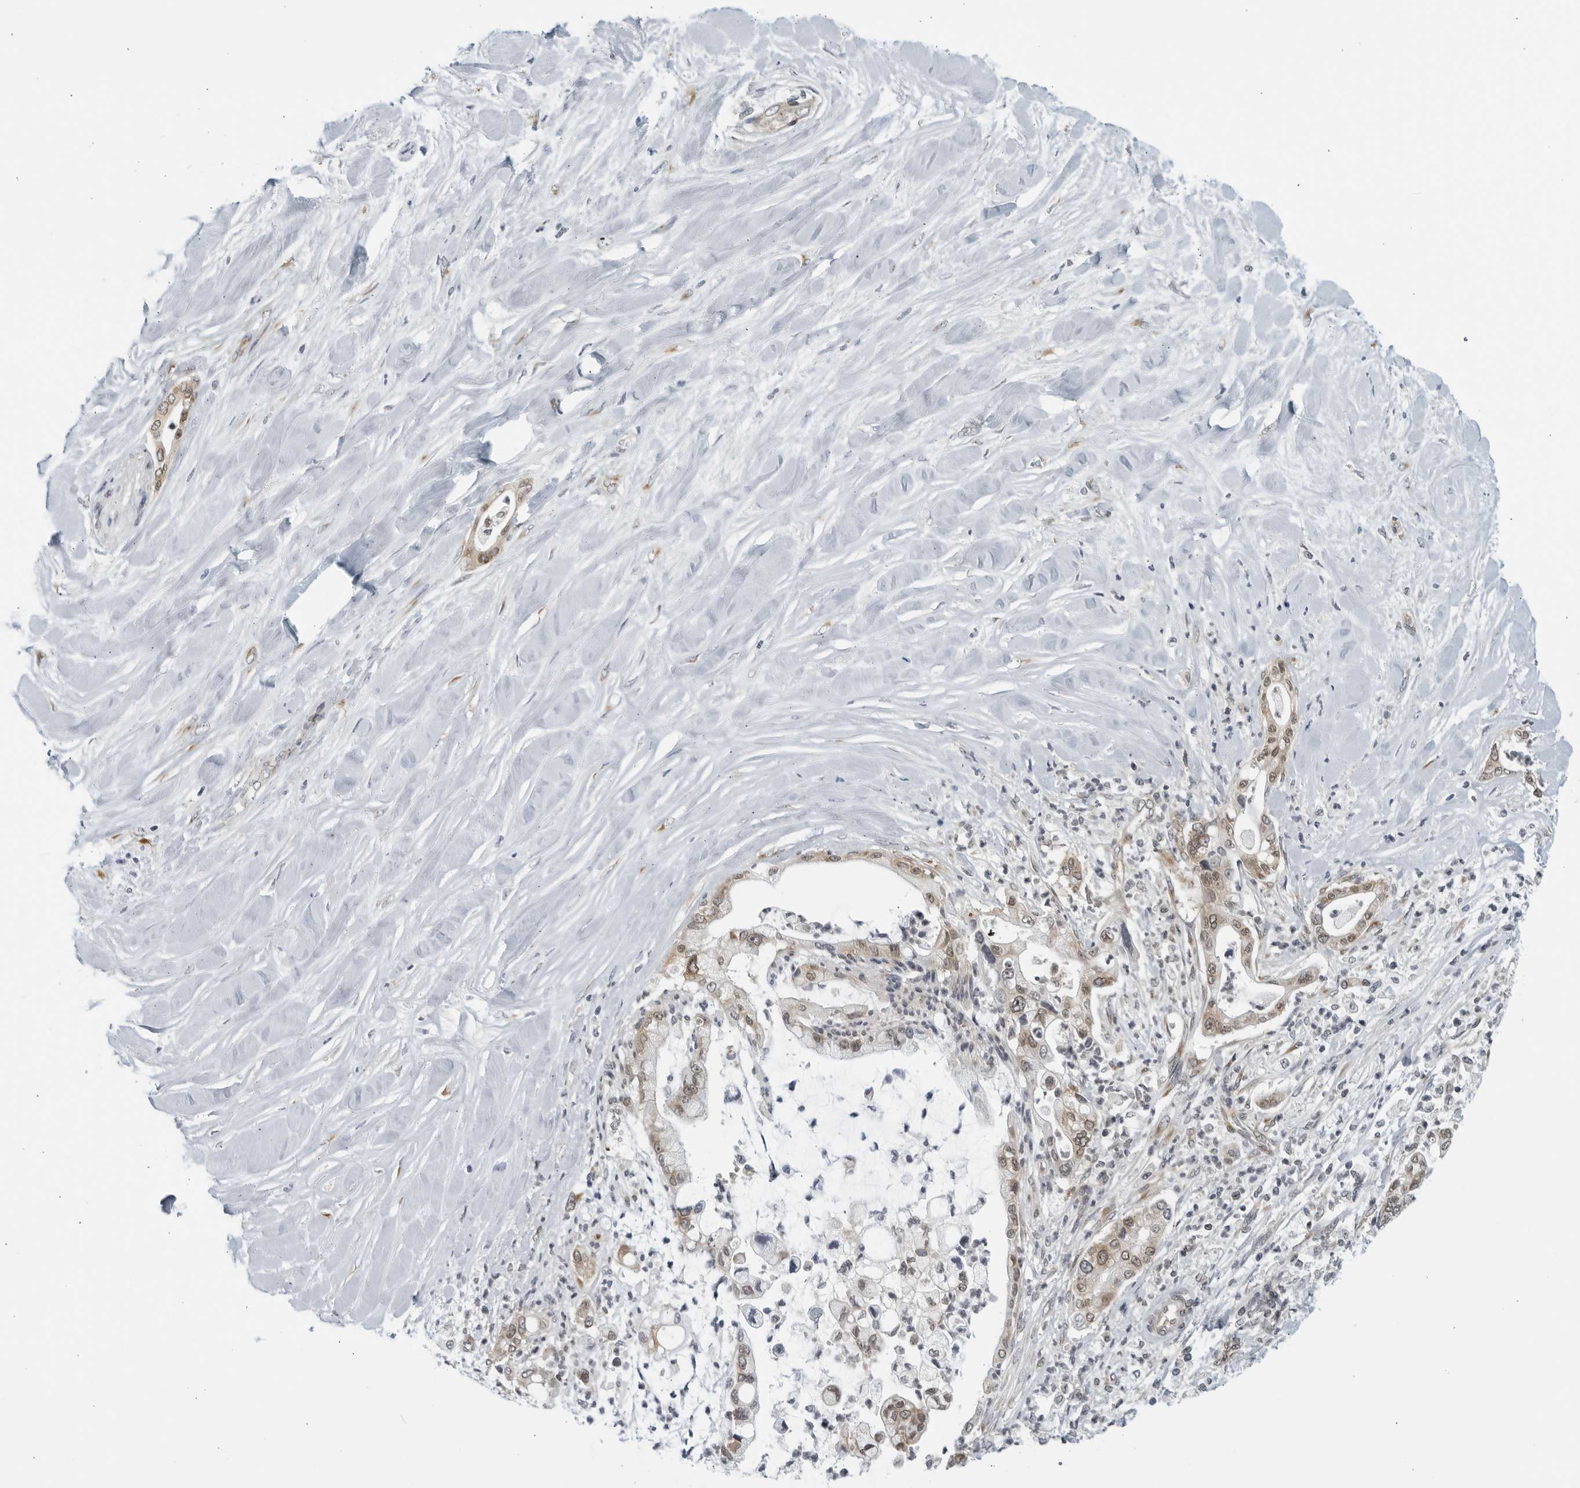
{"staining": {"intensity": "moderate", "quantity": ">75%", "location": "cytoplasmic/membranous,nuclear"}, "tissue": "liver cancer", "cell_type": "Tumor cells", "image_type": "cancer", "snomed": [{"axis": "morphology", "description": "Cholangiocarcinoma"}, {"axis": "topography", "description": "Liver"}], "caption": "This is an image of immunohistochemistry (IHC) staining of liver cancer (cholangiocarcinoma), which shows moderate staining in the cytoplasmic/membranous and nuclear of tumor cells.", "gene": "RC3H1", "patient": {"sex": "female", "age": 54}}